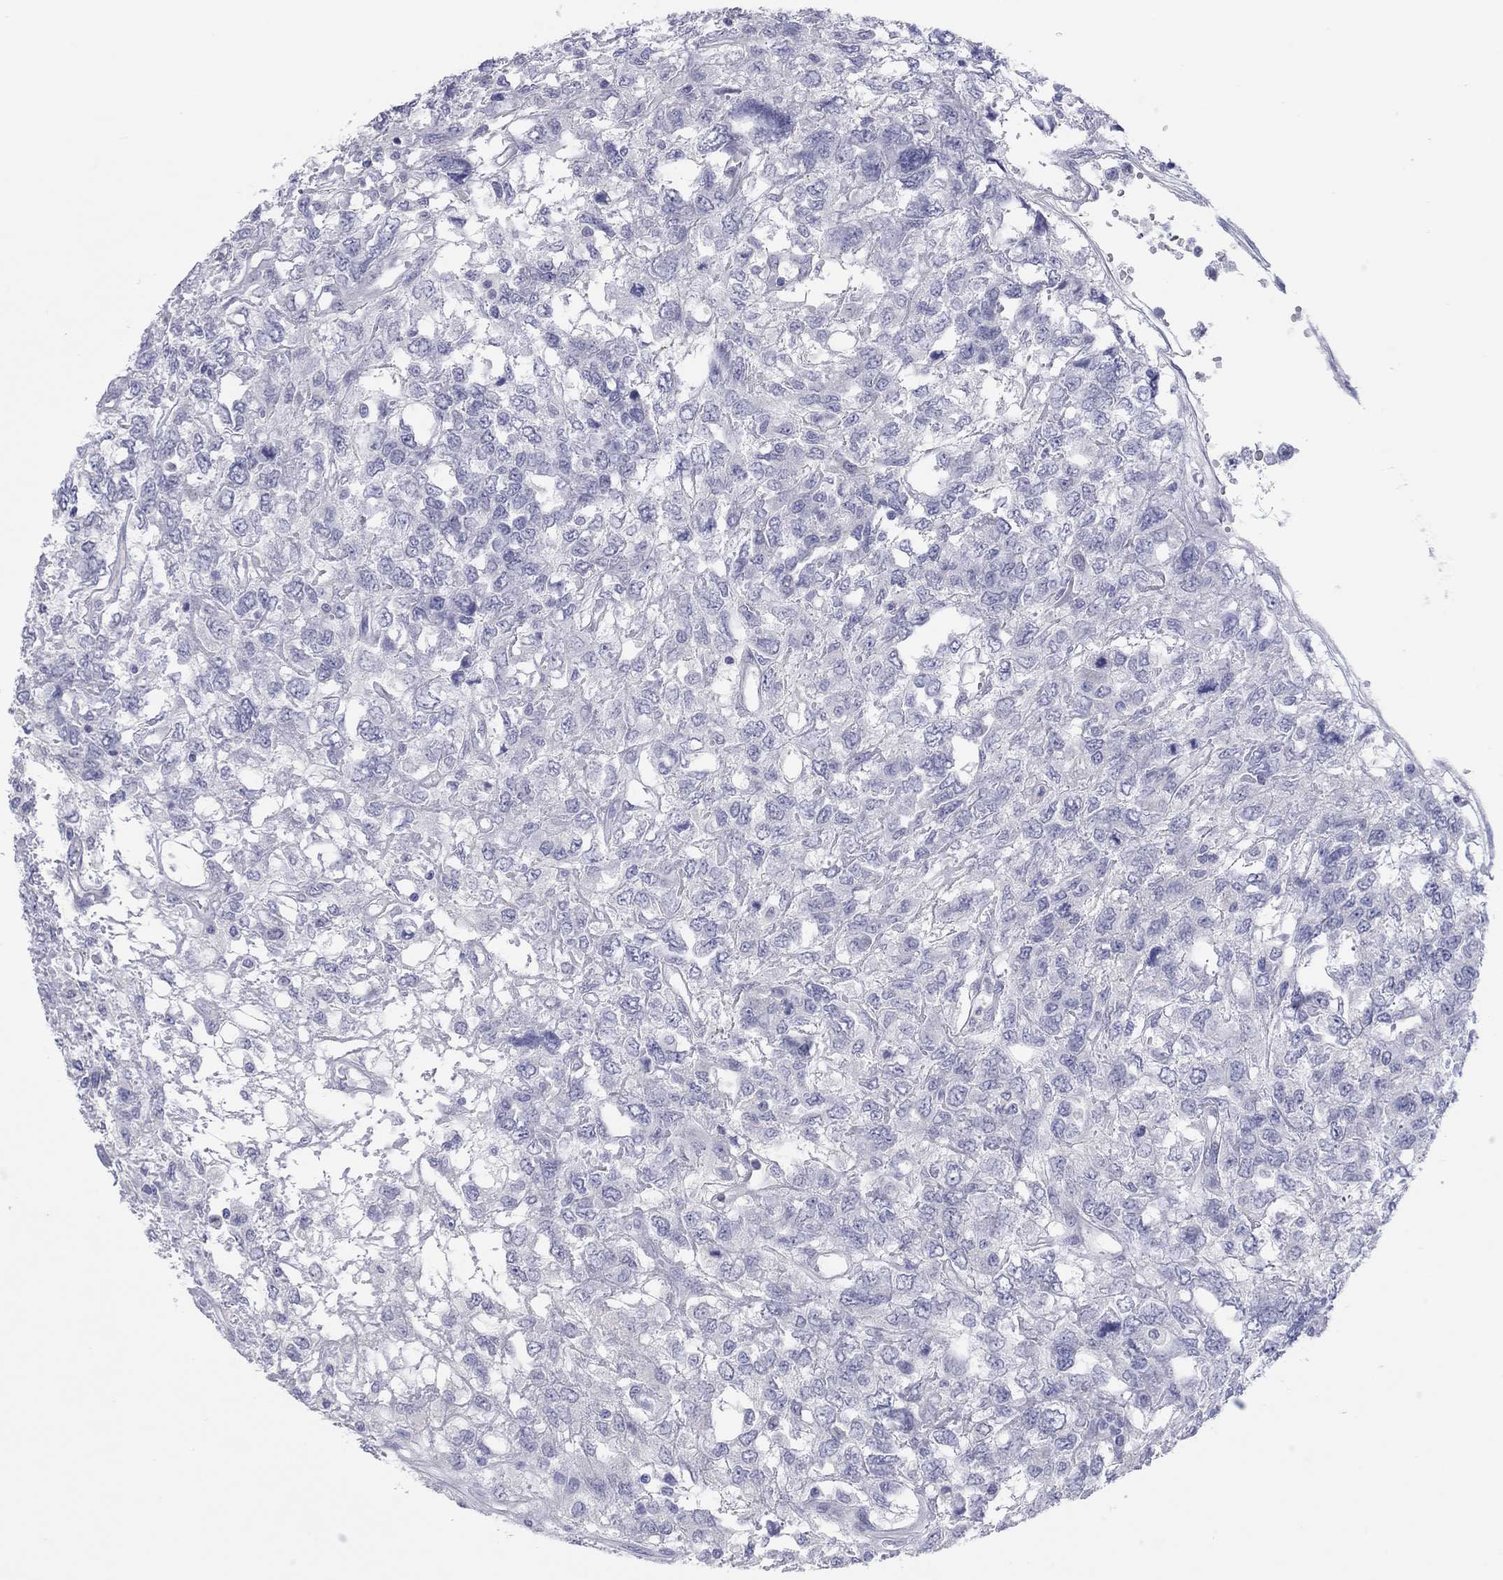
{"staining": {"intensity": "negative", "quantity": "none", "location": "none"}, "tissue": "testis cancer", "cell_type": "Tumor cells", "image_type": "cancer", "snomed": [{"axis": "morphology", "description": "Seminoma, NOS"}, {"axis": "topography", "description": "Testis"}], "caption": "The image reveals no significant staining in tumor cells of testis seminoma. (Immunohistochemistry (ihc), brightfield microscopy, high magnification).", "gene": "CPNE6", "patient": {"sex": "male", "age": 52}}